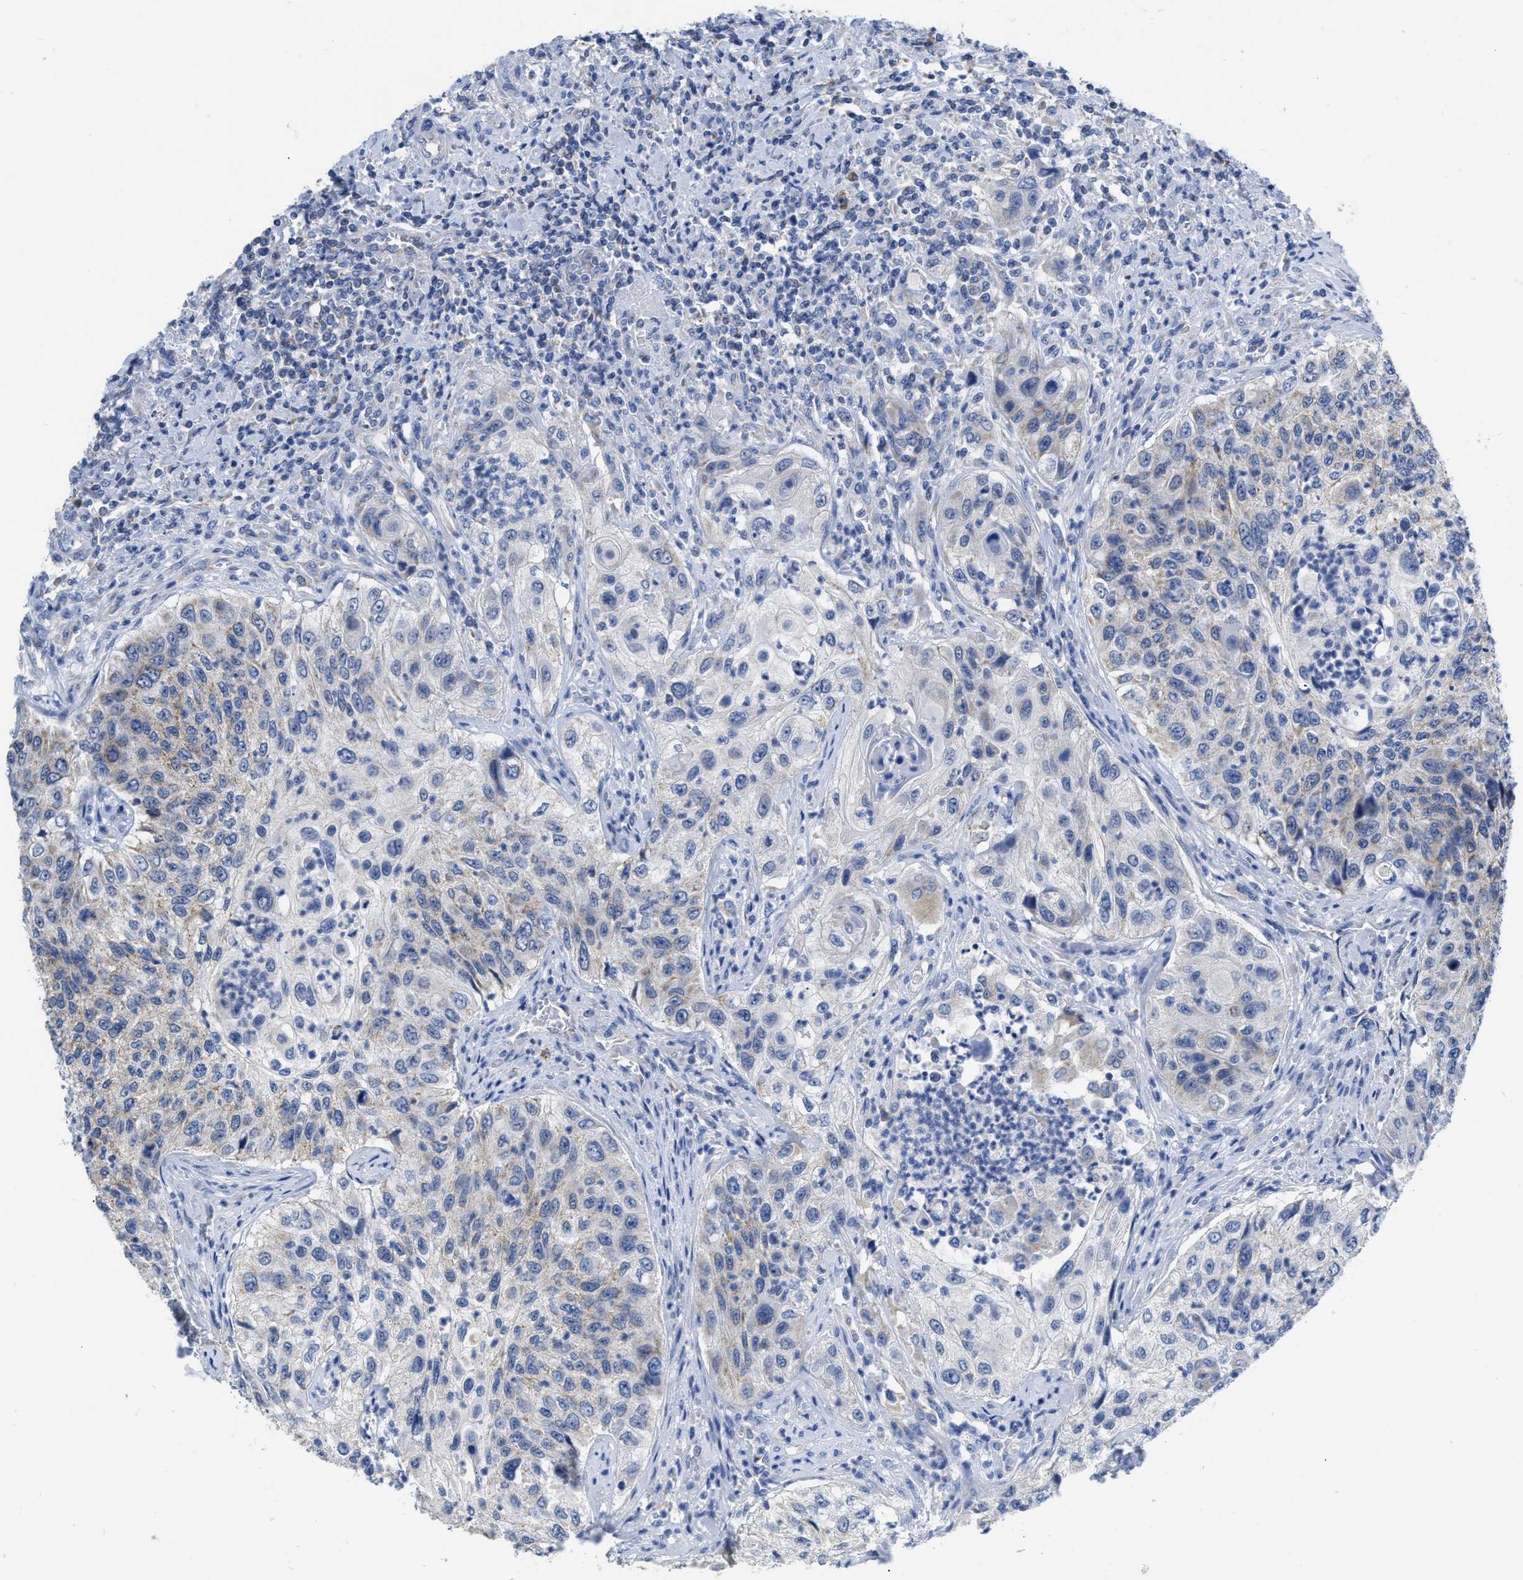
{"staining": {"intensity": "negative", "quantity": "none", "location": "none"}, "tissue": "urothelial cancer", "cell_type": "Tumor cells", "image_type": "cancer", "snomed": [{"axis": "morphology", "description": "Urothelial carcinoma, High grade"}, {"axis": "topography", "description": "Urinary bladder"}], "caption": "High power microscopy micrograph of an immunohistochemistry (IHC) photomicrograph of high-grade urothelial carcinoma, revealing no significant expression in tumor cells.", "gene": "ETFA", "patient": {"sex": "female", "age": 60}}